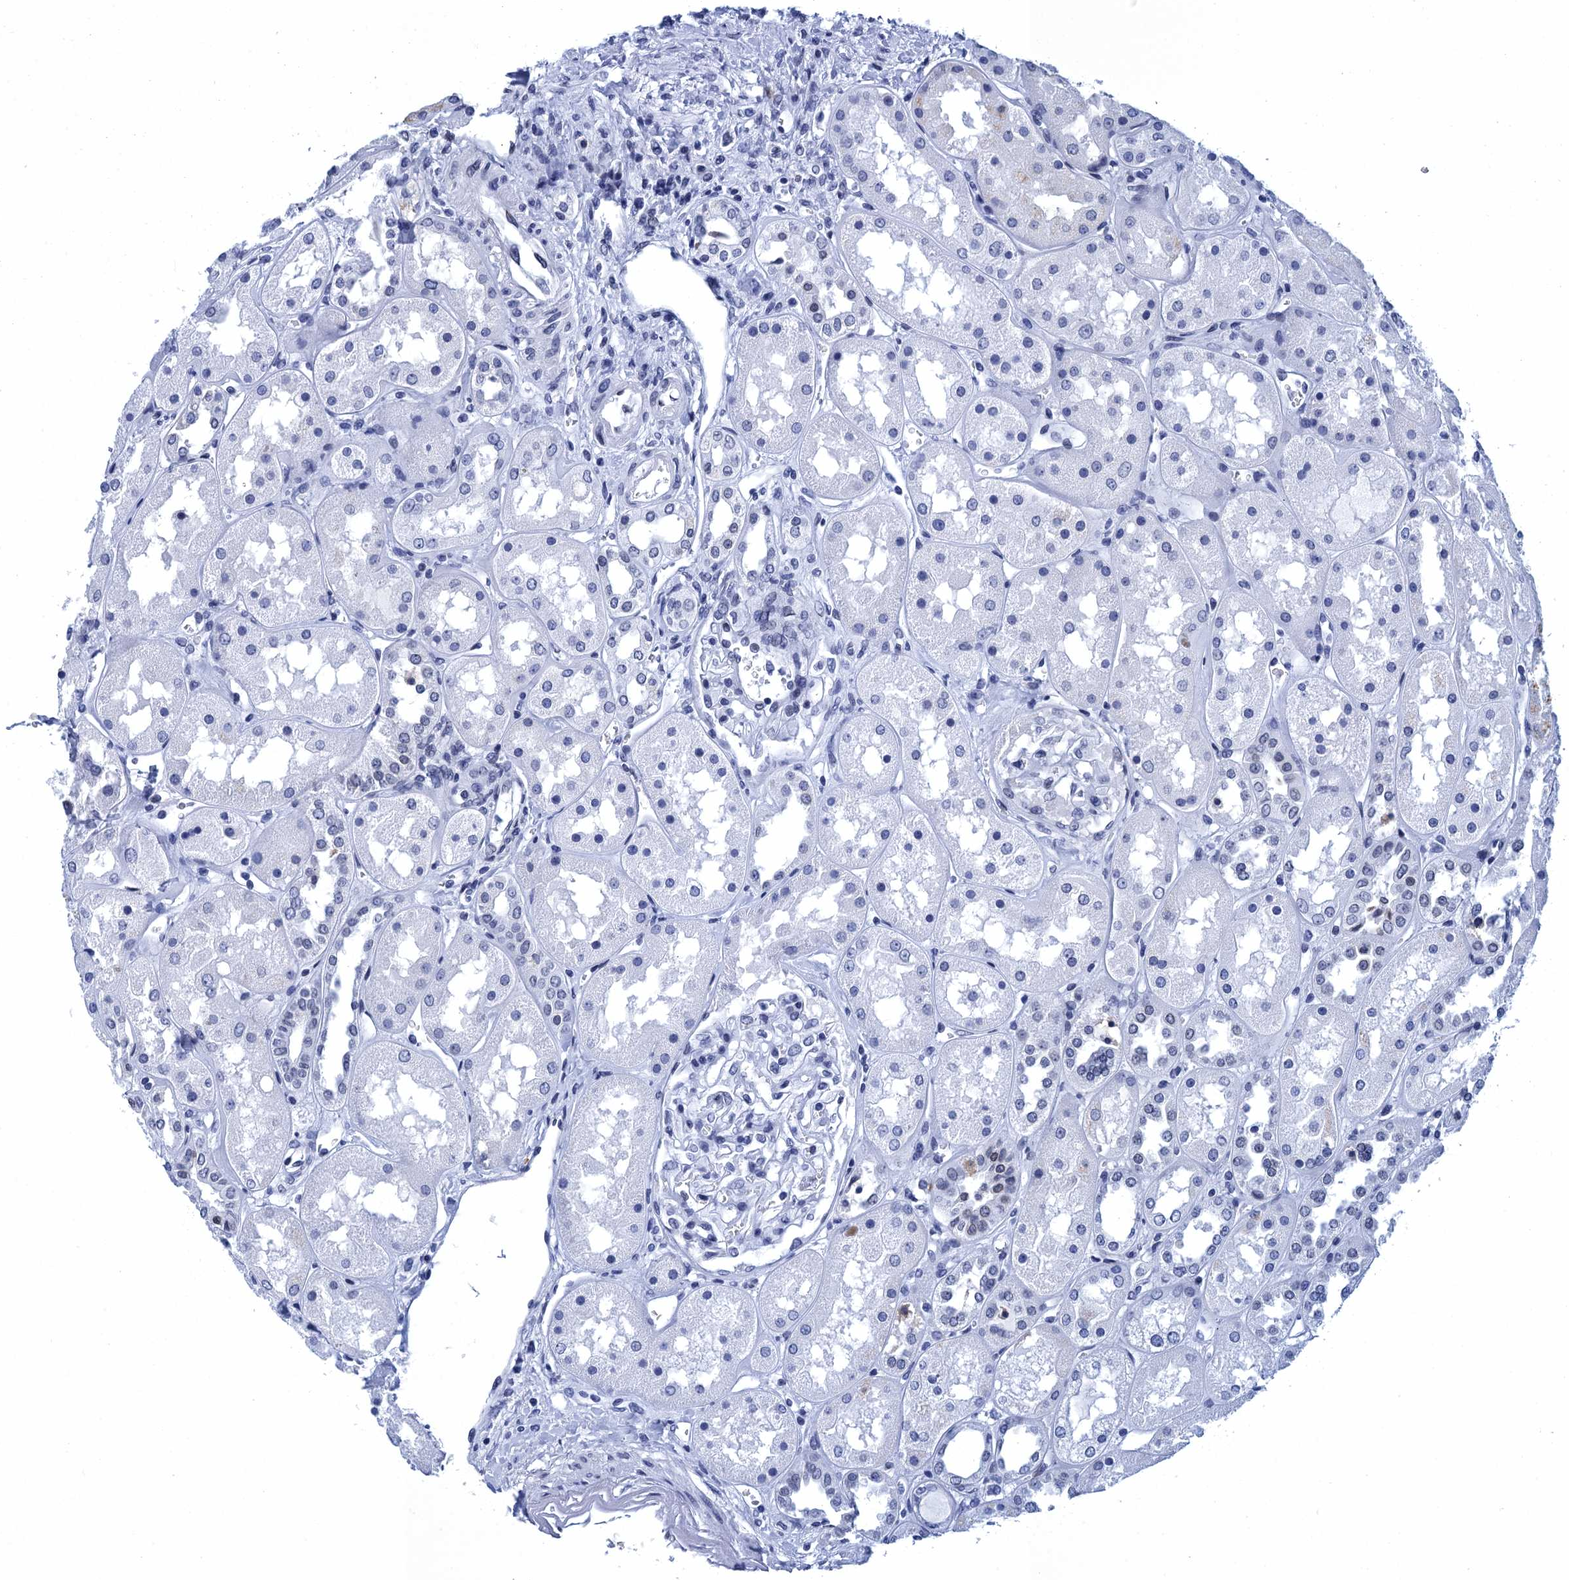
{"staining": {"intensity": "negative", "quantity": "none", "location": "none"}, "tissue": "kidney", "cell_type": "Cells in glomeruli", "image_type": "normal", "snomed": [{"axis": "morphology", "description": "Normal tissue, NOS"}, {"axis": "topography", "description": "Kidney"}], "caption": "The immunohistochemistry histopathology image has no significant expression in cells in glomeruli of kidney.", "gene": "METTL25", "patient": {"sex": "male", "age": 70}}